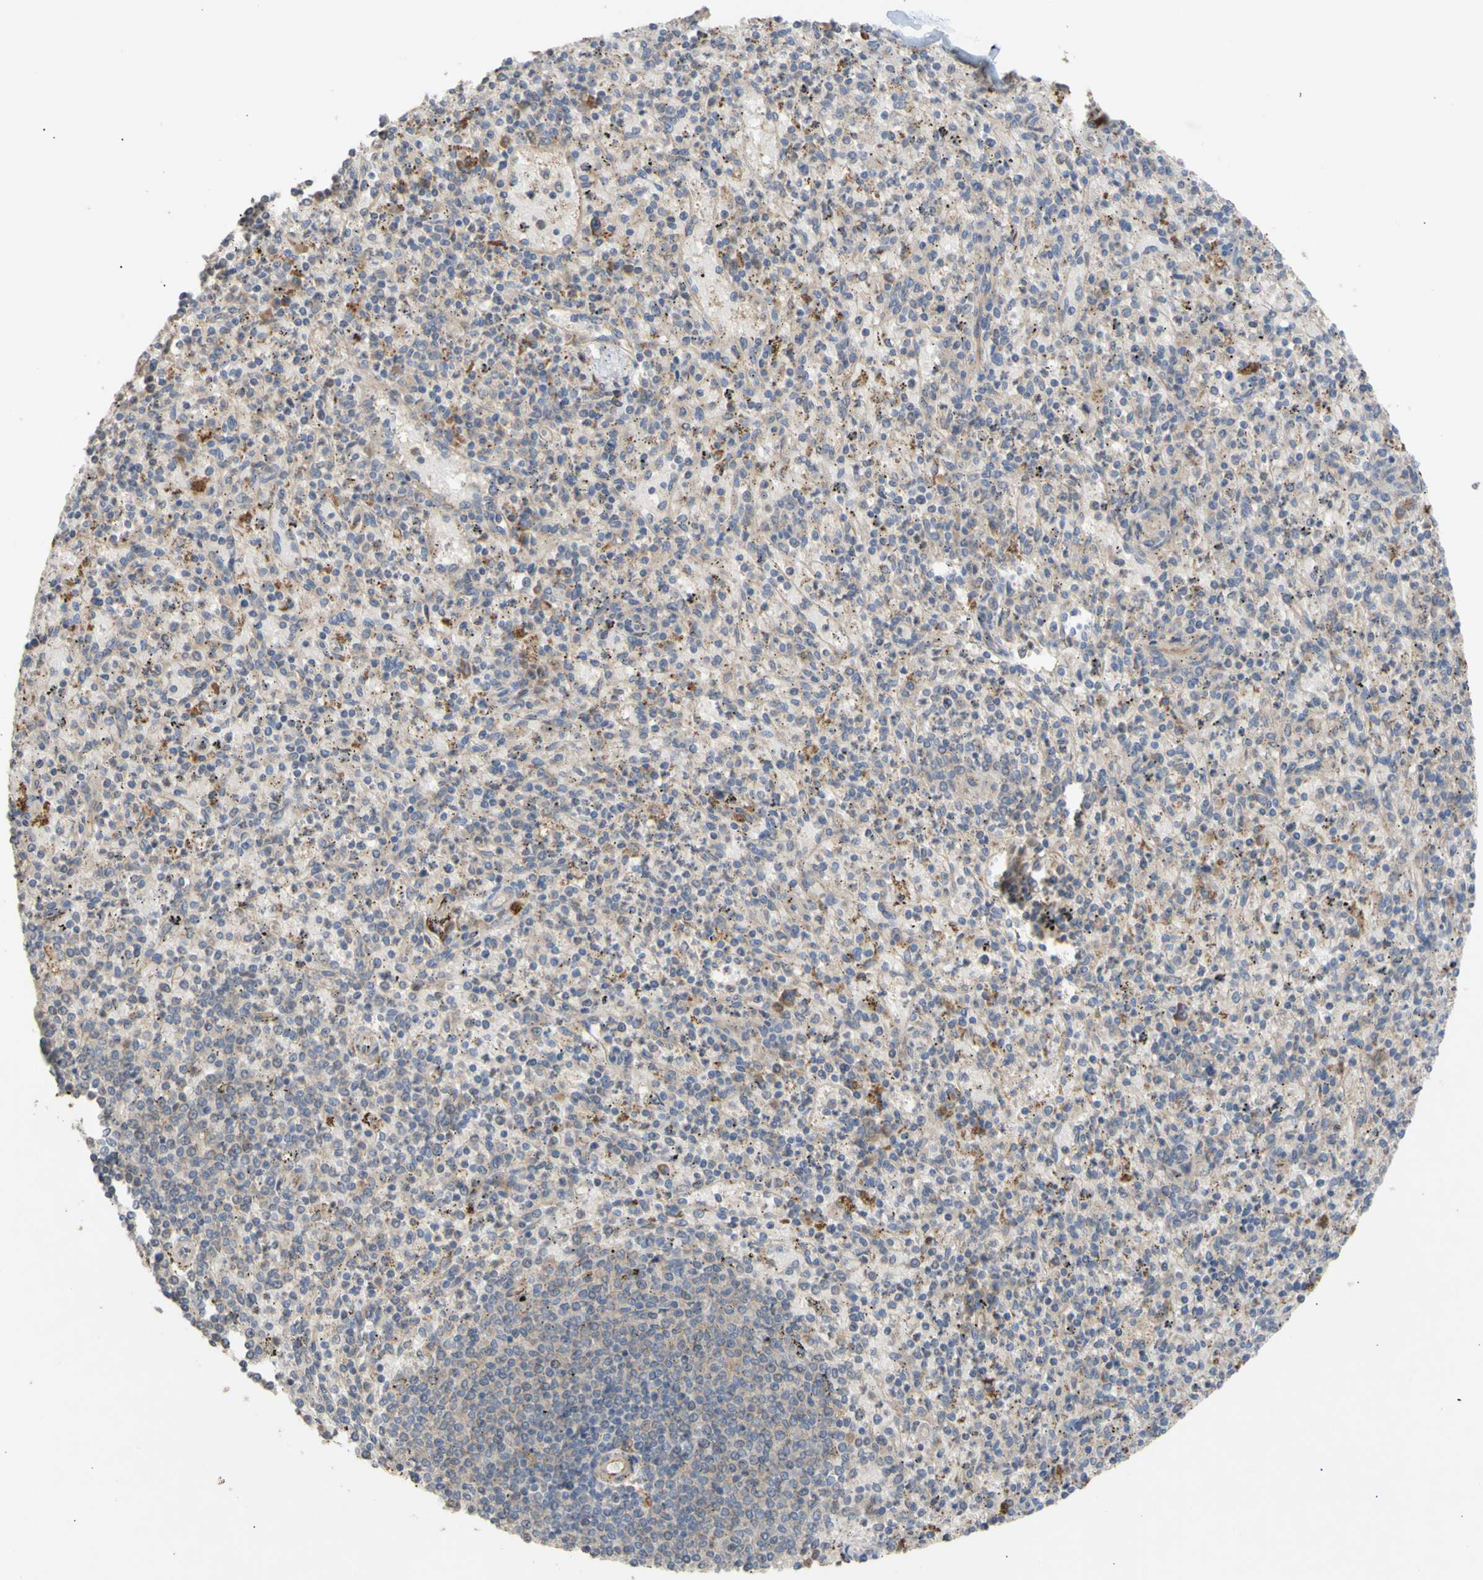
{"staining": {"intensity": "weak", "quantity": "<25%", "location": "cytoplasmic/membranous"}, "tissue": "spleen", "cell_type": "Cells in red pulp", "image_type": "normal", "snomed": [{"axis": "morphology", "description": "Normal tissue, NOS"}, {"axis": "topography", "description": "Spleen"}], "caption": "This is an immunohistochemistry image of unremarkable spleen. There is no staining in cells in red pulp.", "gene": "EIF2S3", "patient": {"sex": "male", "age": 72}}